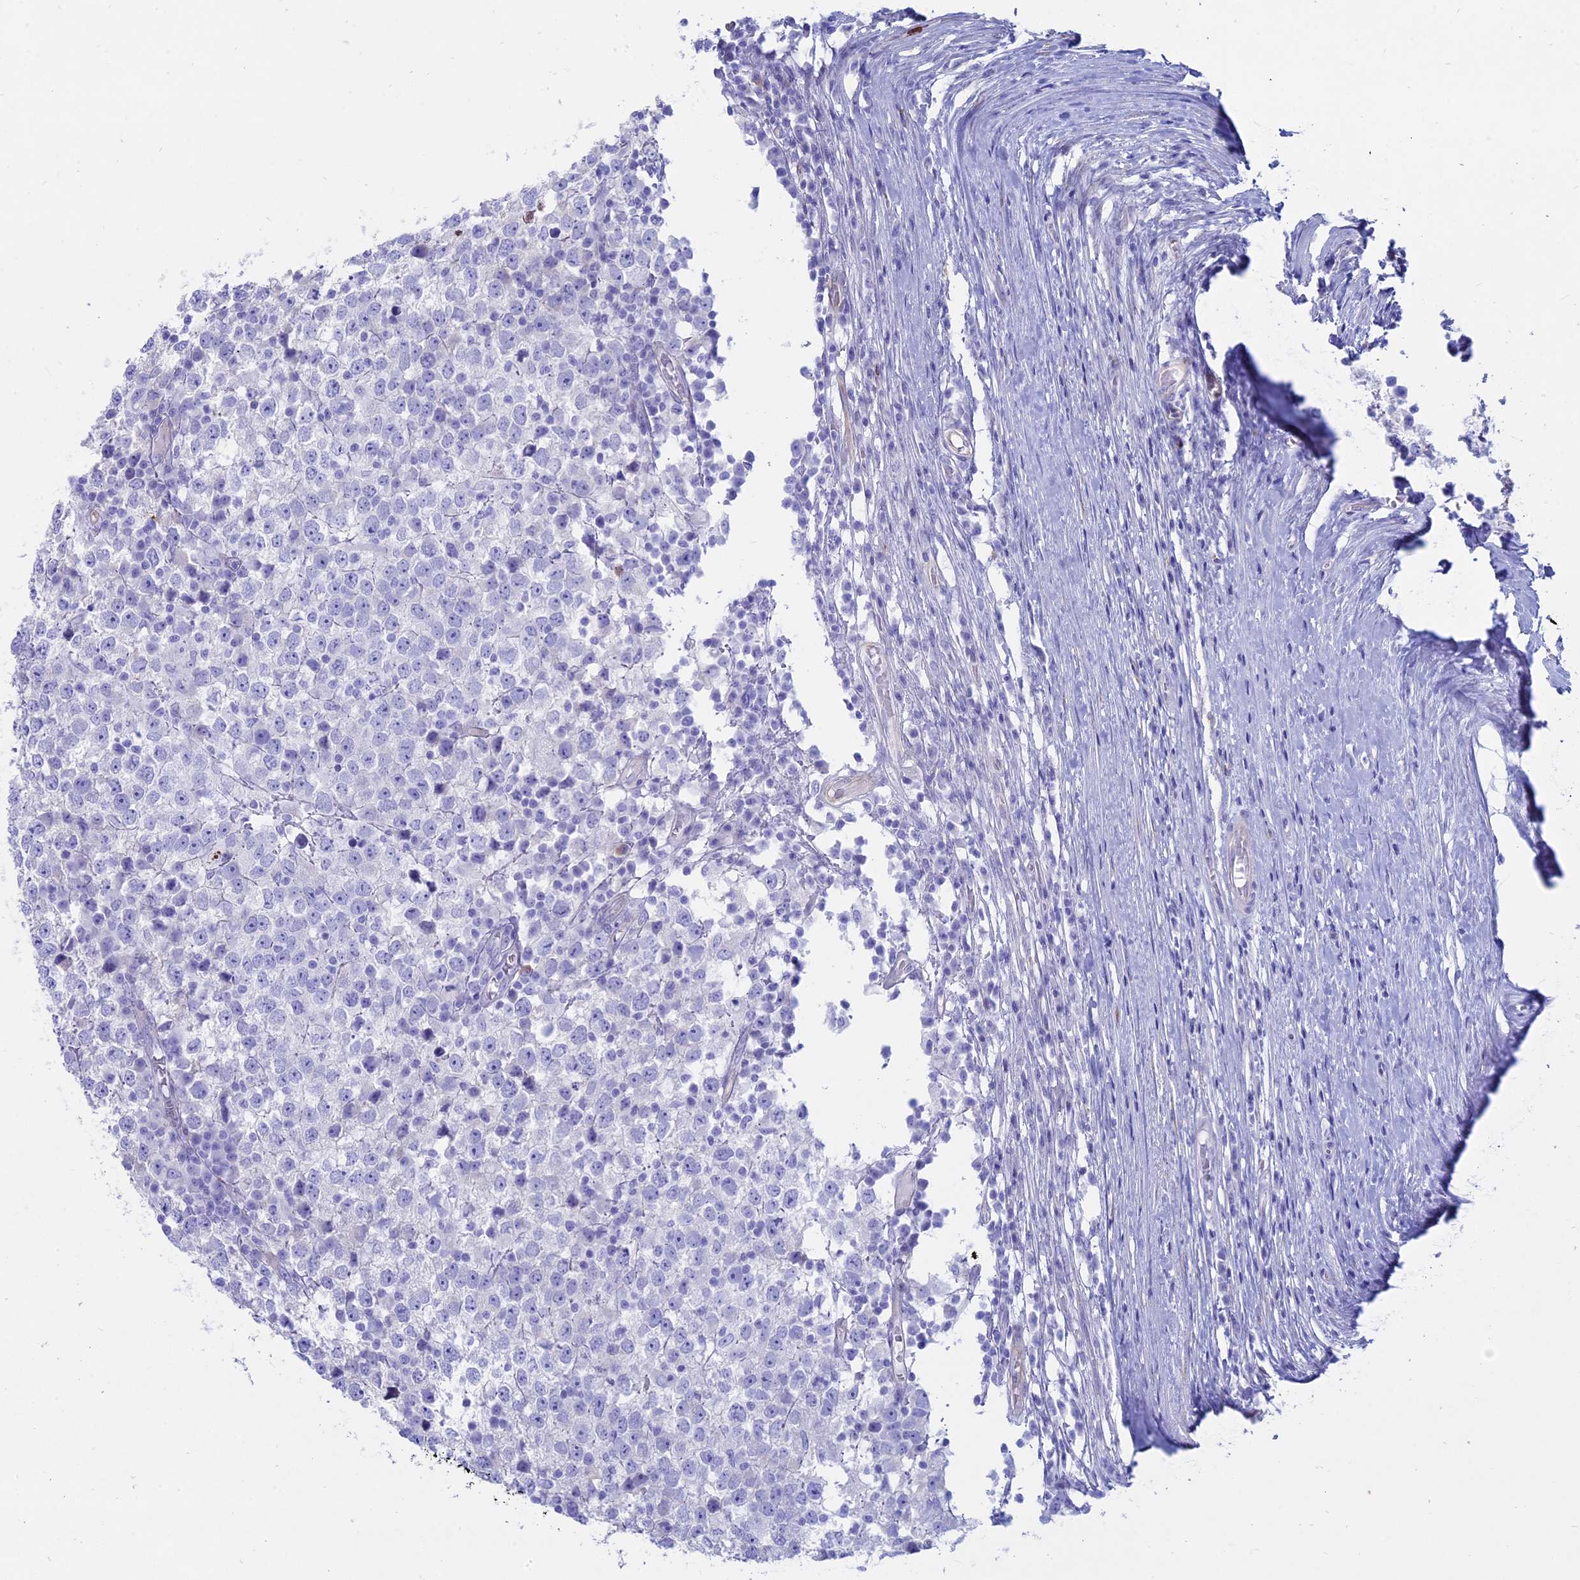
{"staining": {"intensity": "negative", "quantity": "none", "location": "none"}, "tissue": "testis cancer", "cell_type": "Tumor cells", "image_type": "cancer", "snomed": [{"axis": "morphology", "description": "Seminoma, NOS"}, {"axis": "topography", "description": "Testis"}], "caption": "Tumor cells show no significant positivity in seminoma (testis).", "gene": "OR2AE1", "patient": {"sex": "male", "age": 65}}